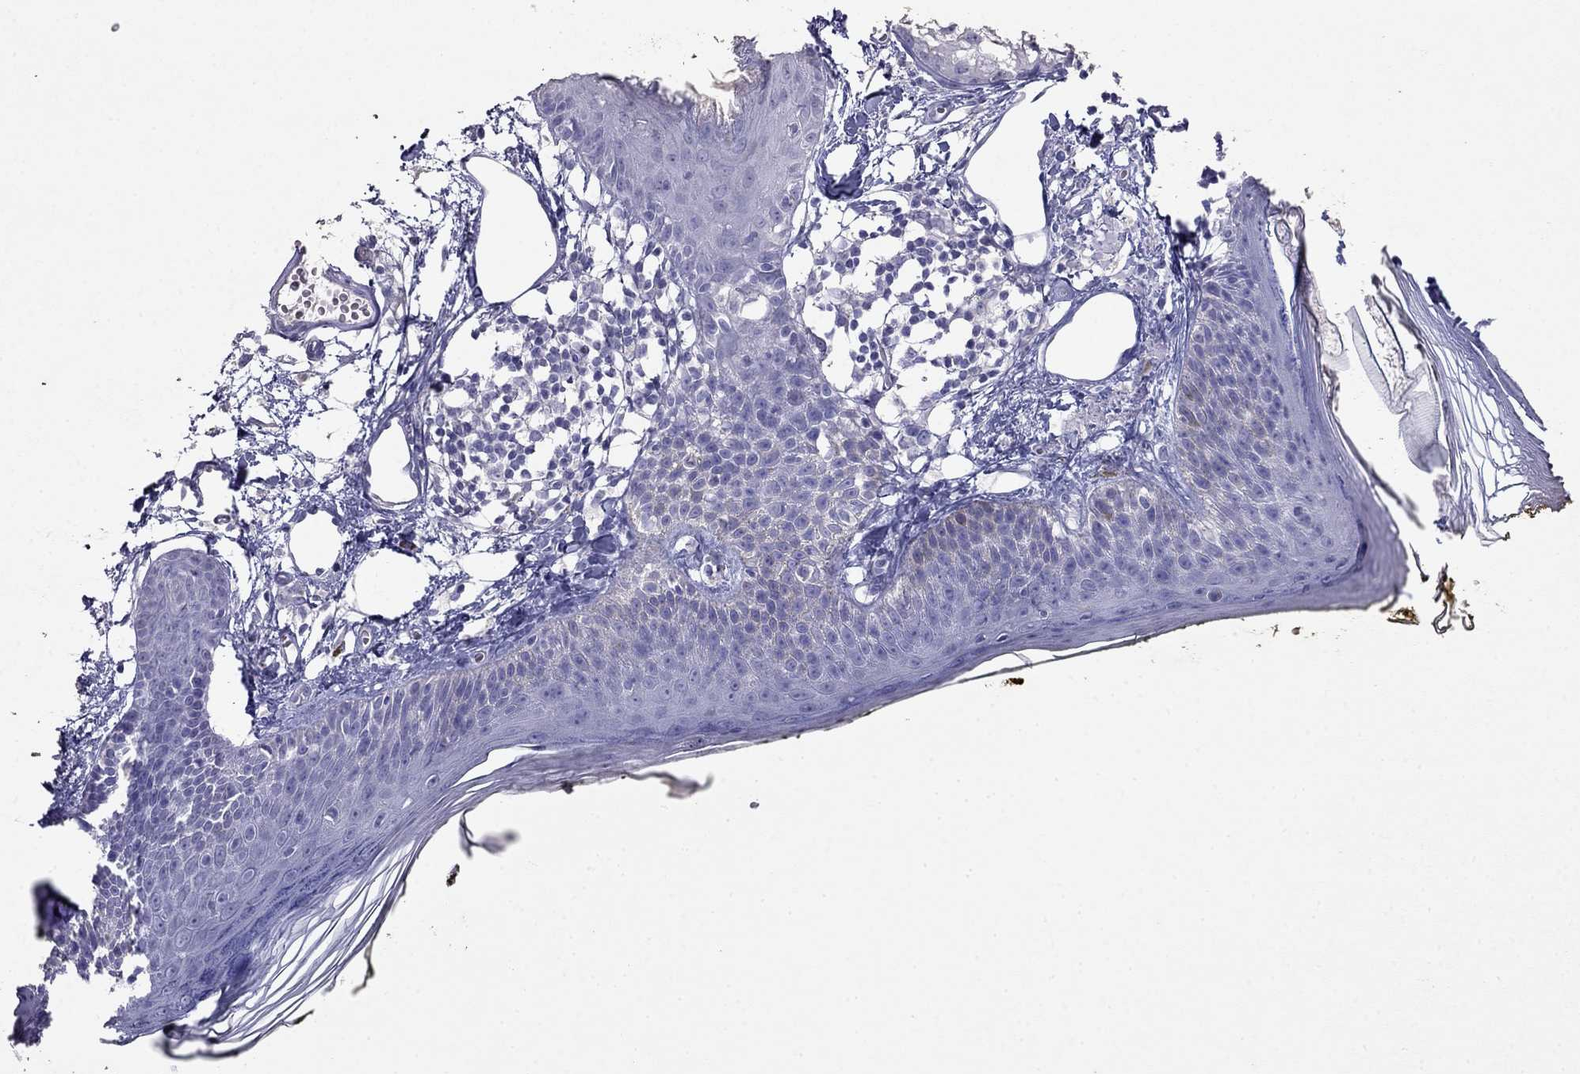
{"staining": {"intensity": "negative", "quantity": "none", "location": "none"}, "tissue": "skin", "cell_type": "Fibroblasts", "image_type": "normal", "snomed": [{"axis": "morphology", "description": "Normal tissue, NOS"}, {"axis": "topography", "description": "Skin"}], "caption": "This is a micrograph of immunohistochemistry (IHC) staining of normal skin, which shows no positivity in fibroblasts.", "gene": "LY6H", "patient": {"sex": "male", "age": 76}}